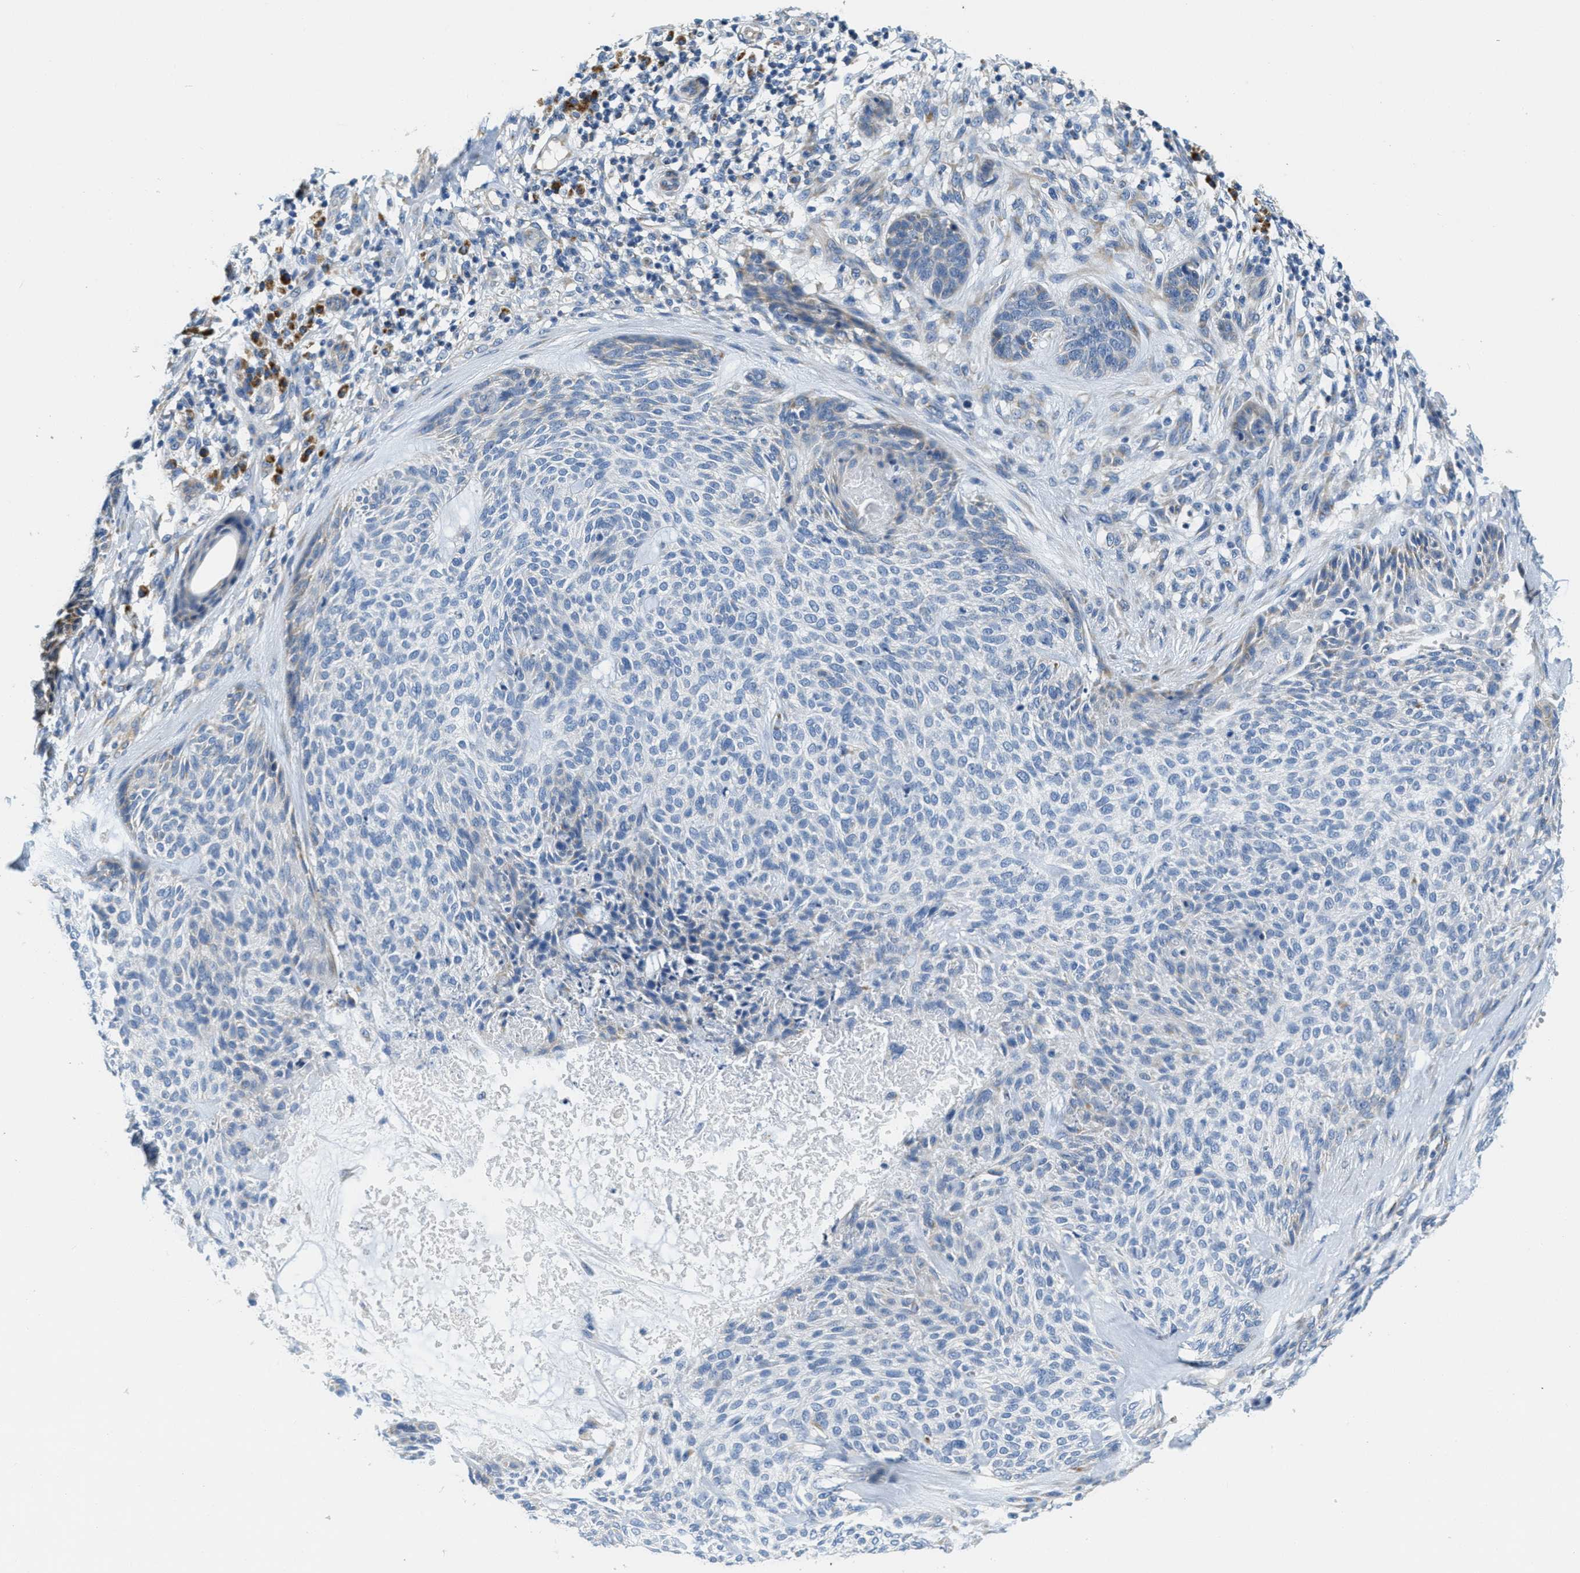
{"staining": {"intensity": "negative", "quantity": "none", "location": "none"}, "tissue": "skin cancer", "cell_type": "Tumor cells", "image_type": "cancer", "snomed": [{"axis": "morphology", "description": "Basal cell carcinoma"}, {"axis": "topography", "description": "Skin"}], "caption": "Immunohistochemistry (IHC) image of neoplastic tissue: human basal cell carcinoma (skin) stained with DAB reveals no significant protein expression in tumor cells.", "gene": "CA4", "patient": {"sex": "male", "age": 55}}